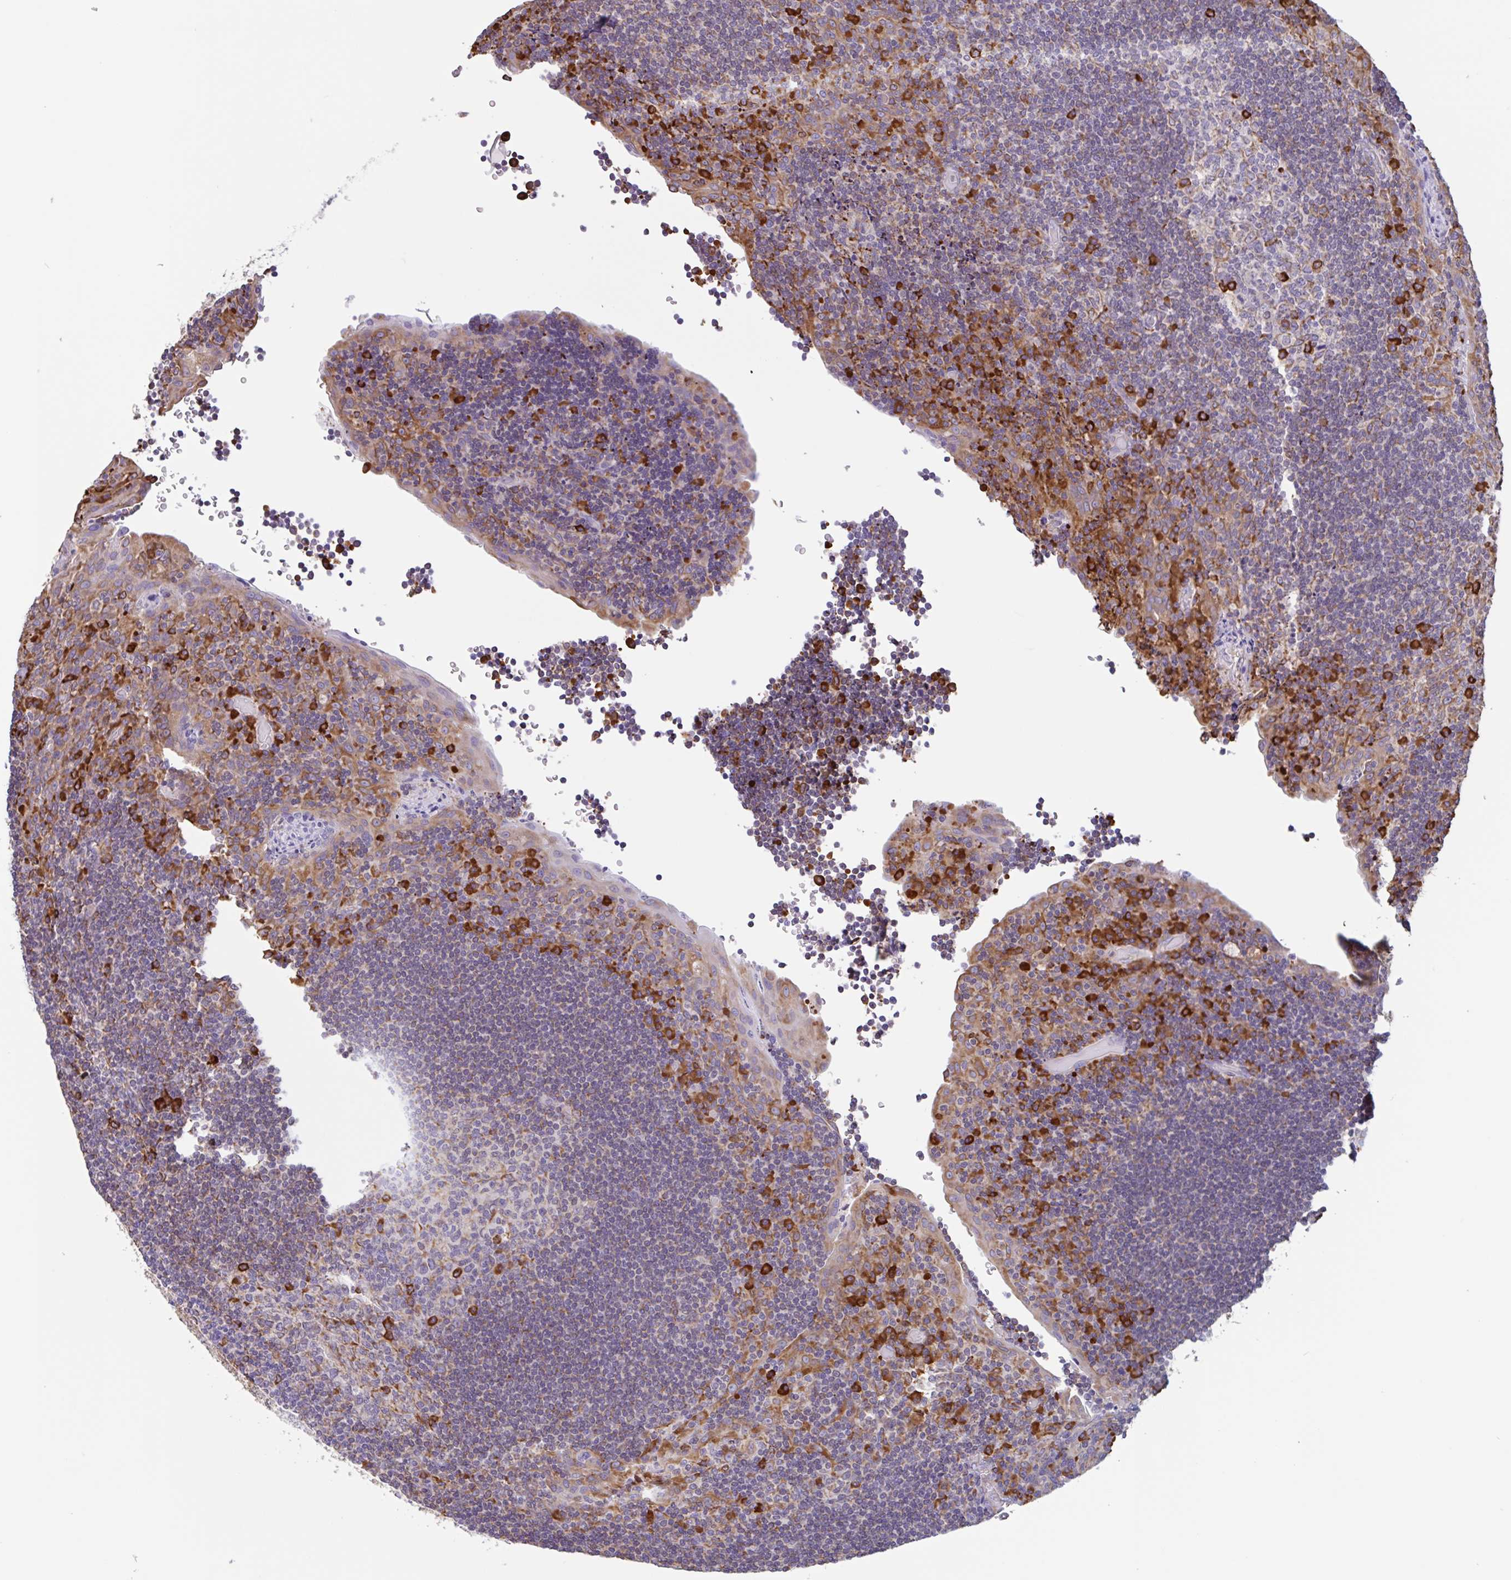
{"staining": {"intensity": "negative", "quantity": "none", "location": "none"}, "tissue": "tonsil", "cell_type": "Germinal center cells", "image_type": "normal", "snomed": [{"axis": "morphology", "description": "Normal tissue, NOS"}, {"axis": "topography", "description": "Tonsil"}], "caption": "This is an IHC image of benign tonsil. There is no staining in germinal center cells.", "gene": "DOK4", "patient": {"sex": "male", "age": 17}}